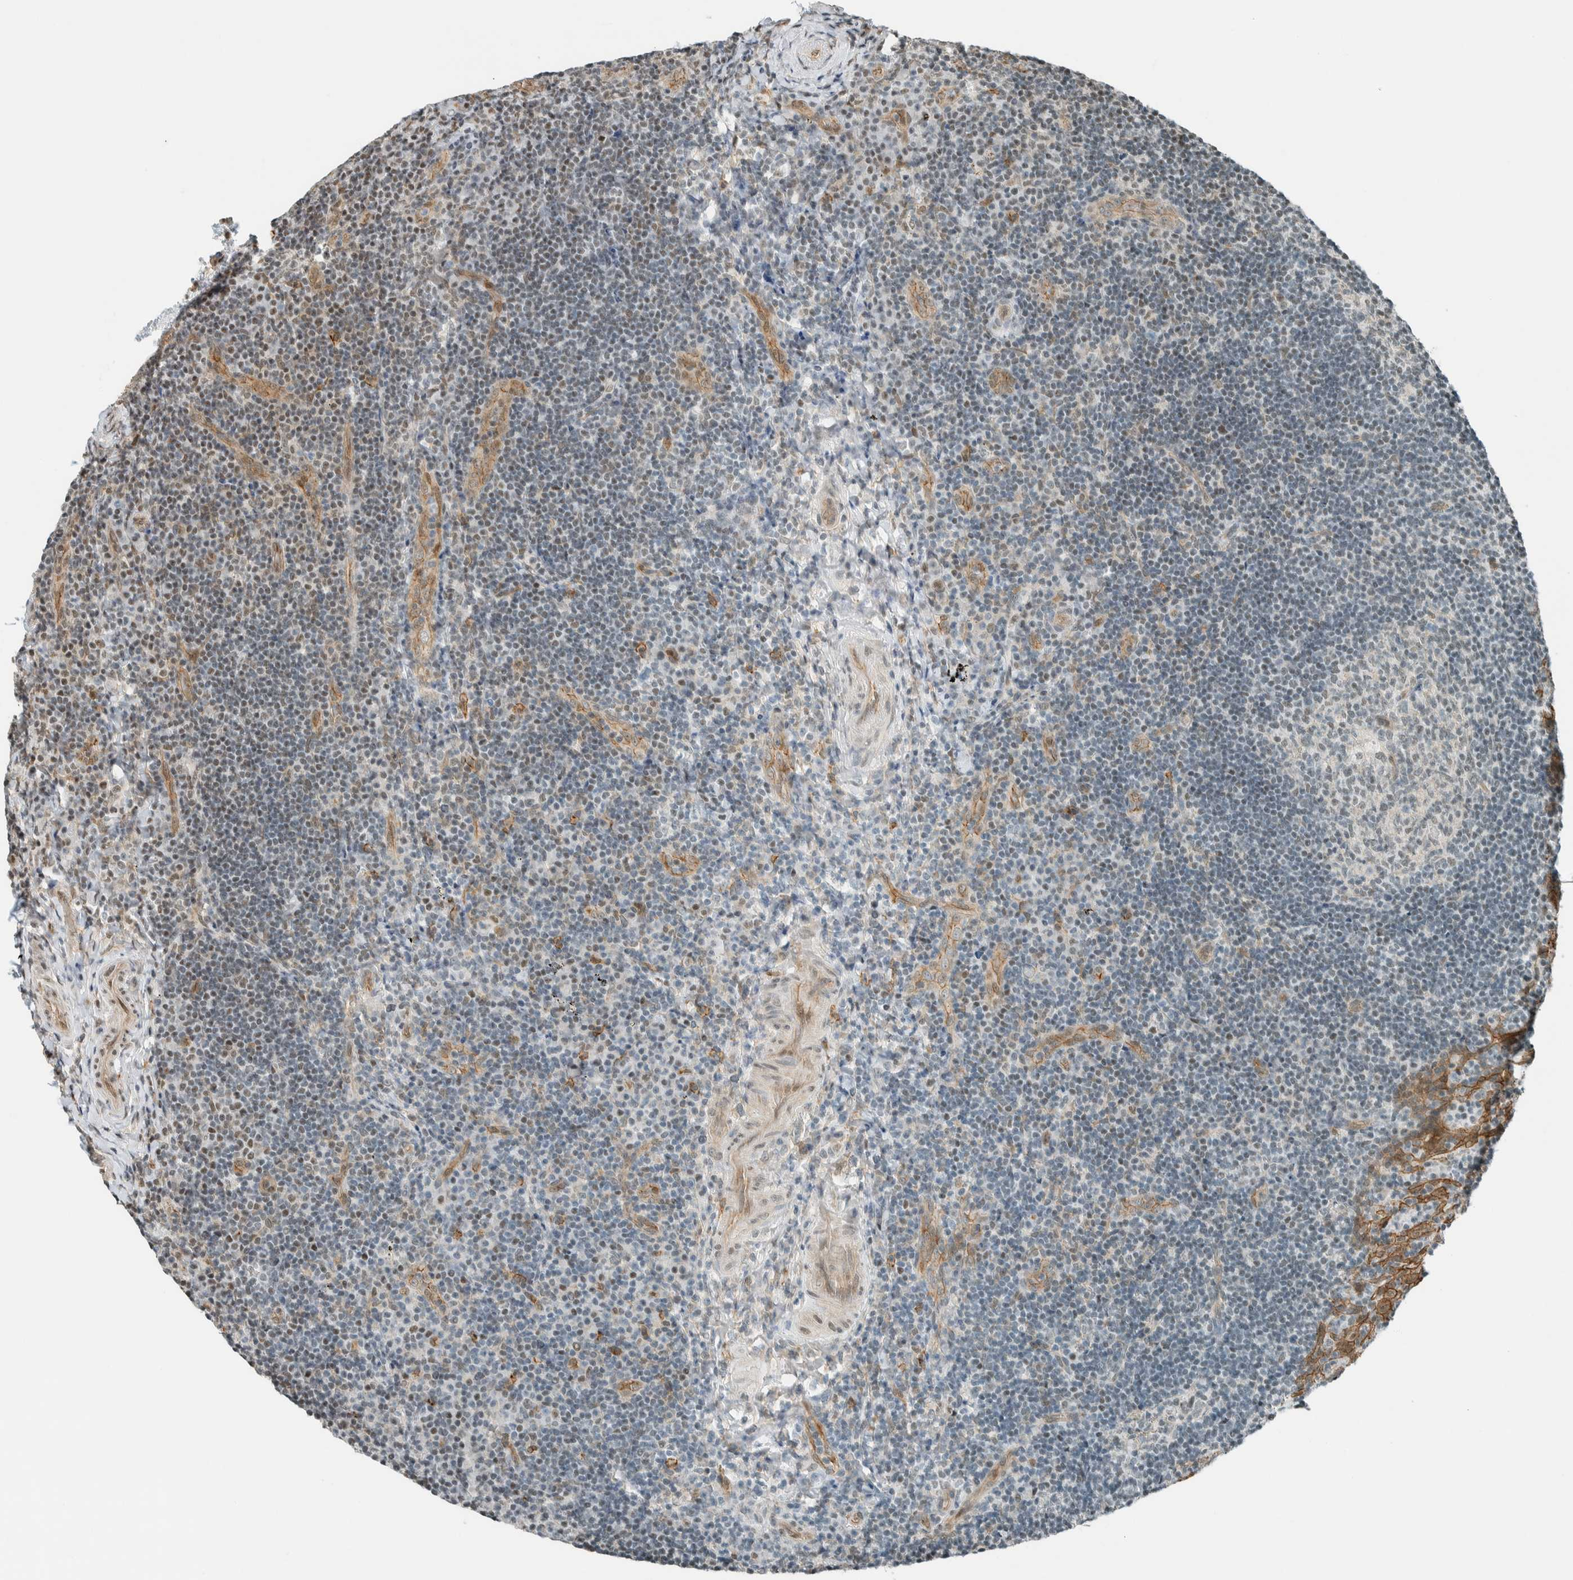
{"staining": {"intensity": "weak", "quantity": "<25%", "location": "nuclear"}, "tissue": "lymphoma", "cell_type": "Tumor cells", "image_type": "cancer", "snomed": [{"axis": "morphology", "description": "Malignant lymphoma, non-Hodgkin's type, High grade"}, {"axis": "topography", "description": "Tonsil"}], "caption": "High magnification brightfield microscopy of lymphoma stained with DAB (brown) and counterstained with hematoxylin (blue): tumor cells show no significant expression. The staining was performed using DAB to visualize the protein expression in brown, while the nuclei were stained in blue with hematoxylin (Magnification: 20x).", "gene": "NIBAN2", "patient": {"sex": "female", "age": 36}}